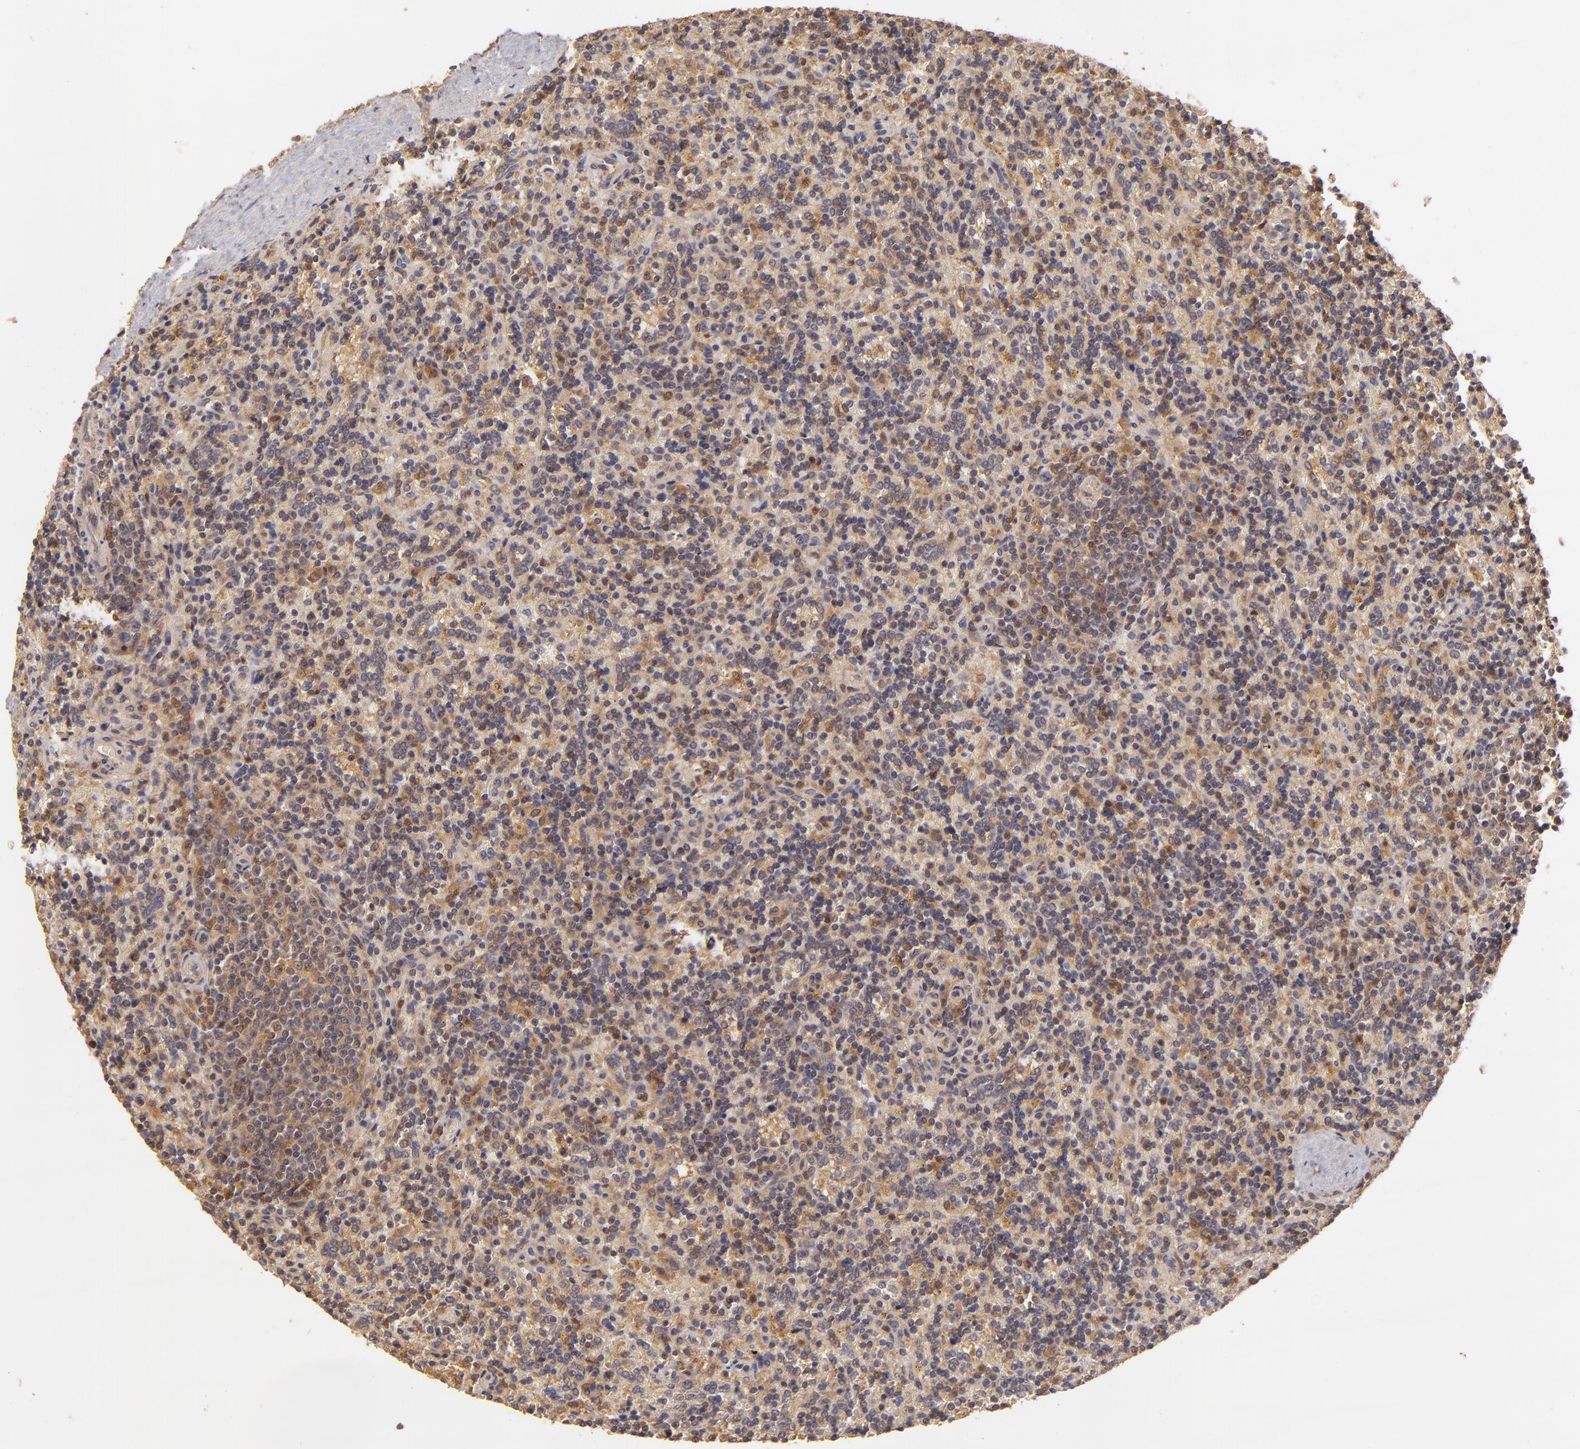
{"staining": {"intensity": "moderate", "quantity": ">75%", "location": "cytoplasmic/membranous"}, "tissue": "lymphoma", "cell_type": "Tumor cells", "image_type": "cancer", "snomed": [{"axis": "morphology", "description": "Malignant lymphoma, non-Hodgkin's type, Low grade"}, {"axis": "topography", "description": "Spleen"}], "caption": "Immunohistochemical staining of human lymphoma demonstrates moderate cytoplasmic/membranous protein expression in approximately >75% of tumor cells.", "gene": "PRKCD", "patient": {"sex": "male", "age": 67}}